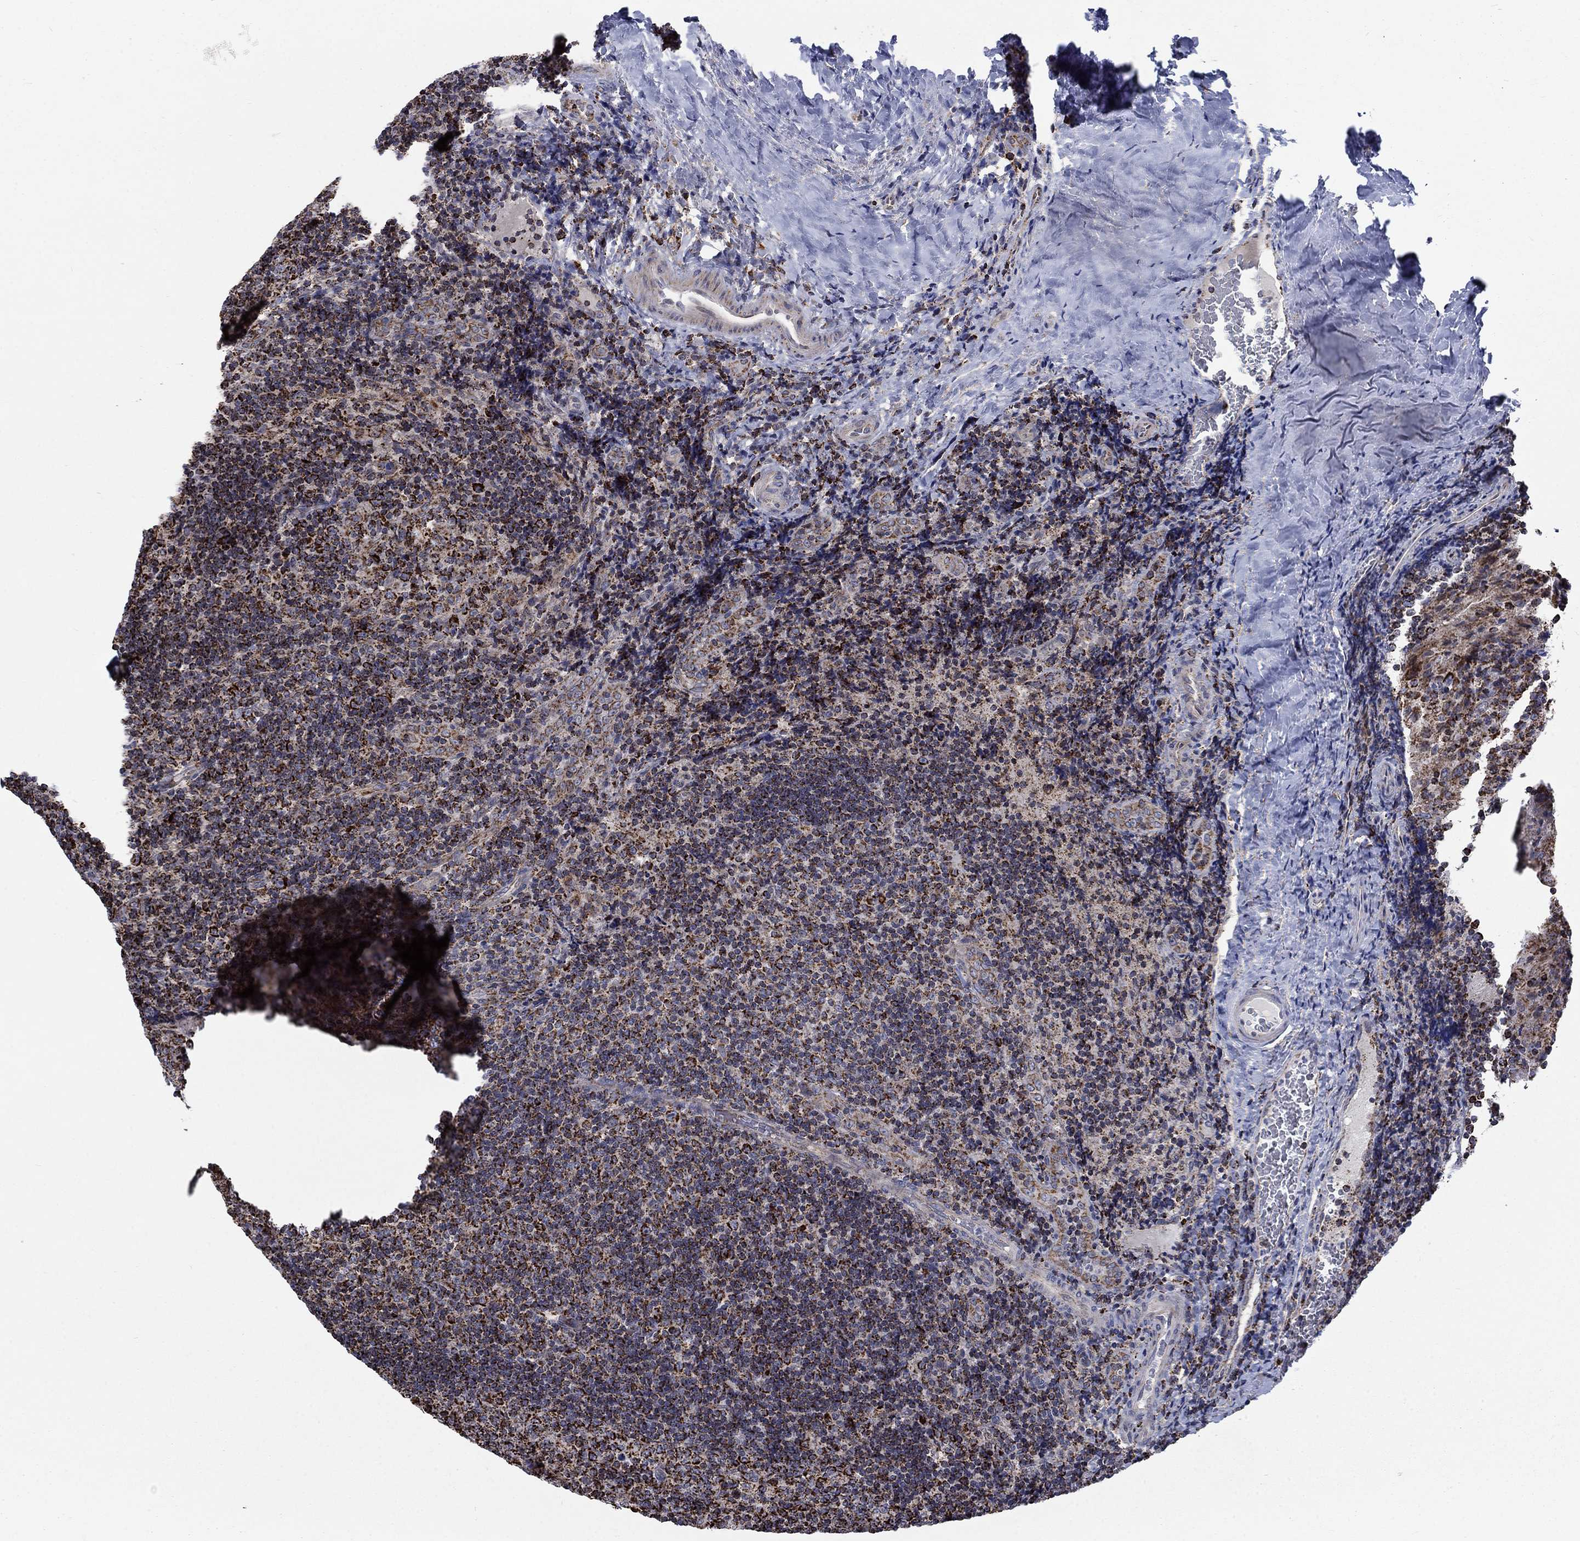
{"staining": {"intensity": "strong", "quantity": ">75%", "location": "cytoplasmic/membranous"}, "tissue": "tonsil", "cell_type": "Germinal center cells", "image_type": "normal", "snomed": [{"axis": "morphology", "description": "Normal tissue, NOS"}, {"axis": "topography", "description": "Tonsil"}], "caption": "A high-resolution photomicrograph shows immunohistochemistry (IHC) staining of unremarkable tonsil, which displays strong cytoplasmic/membranous positivity in approximately >75% of germinal center cells. (Brightfield microscopy of DAB IHC at high magnification).", "gene": "MOAP1", "patient": {"sex": "male", "age": 17}}